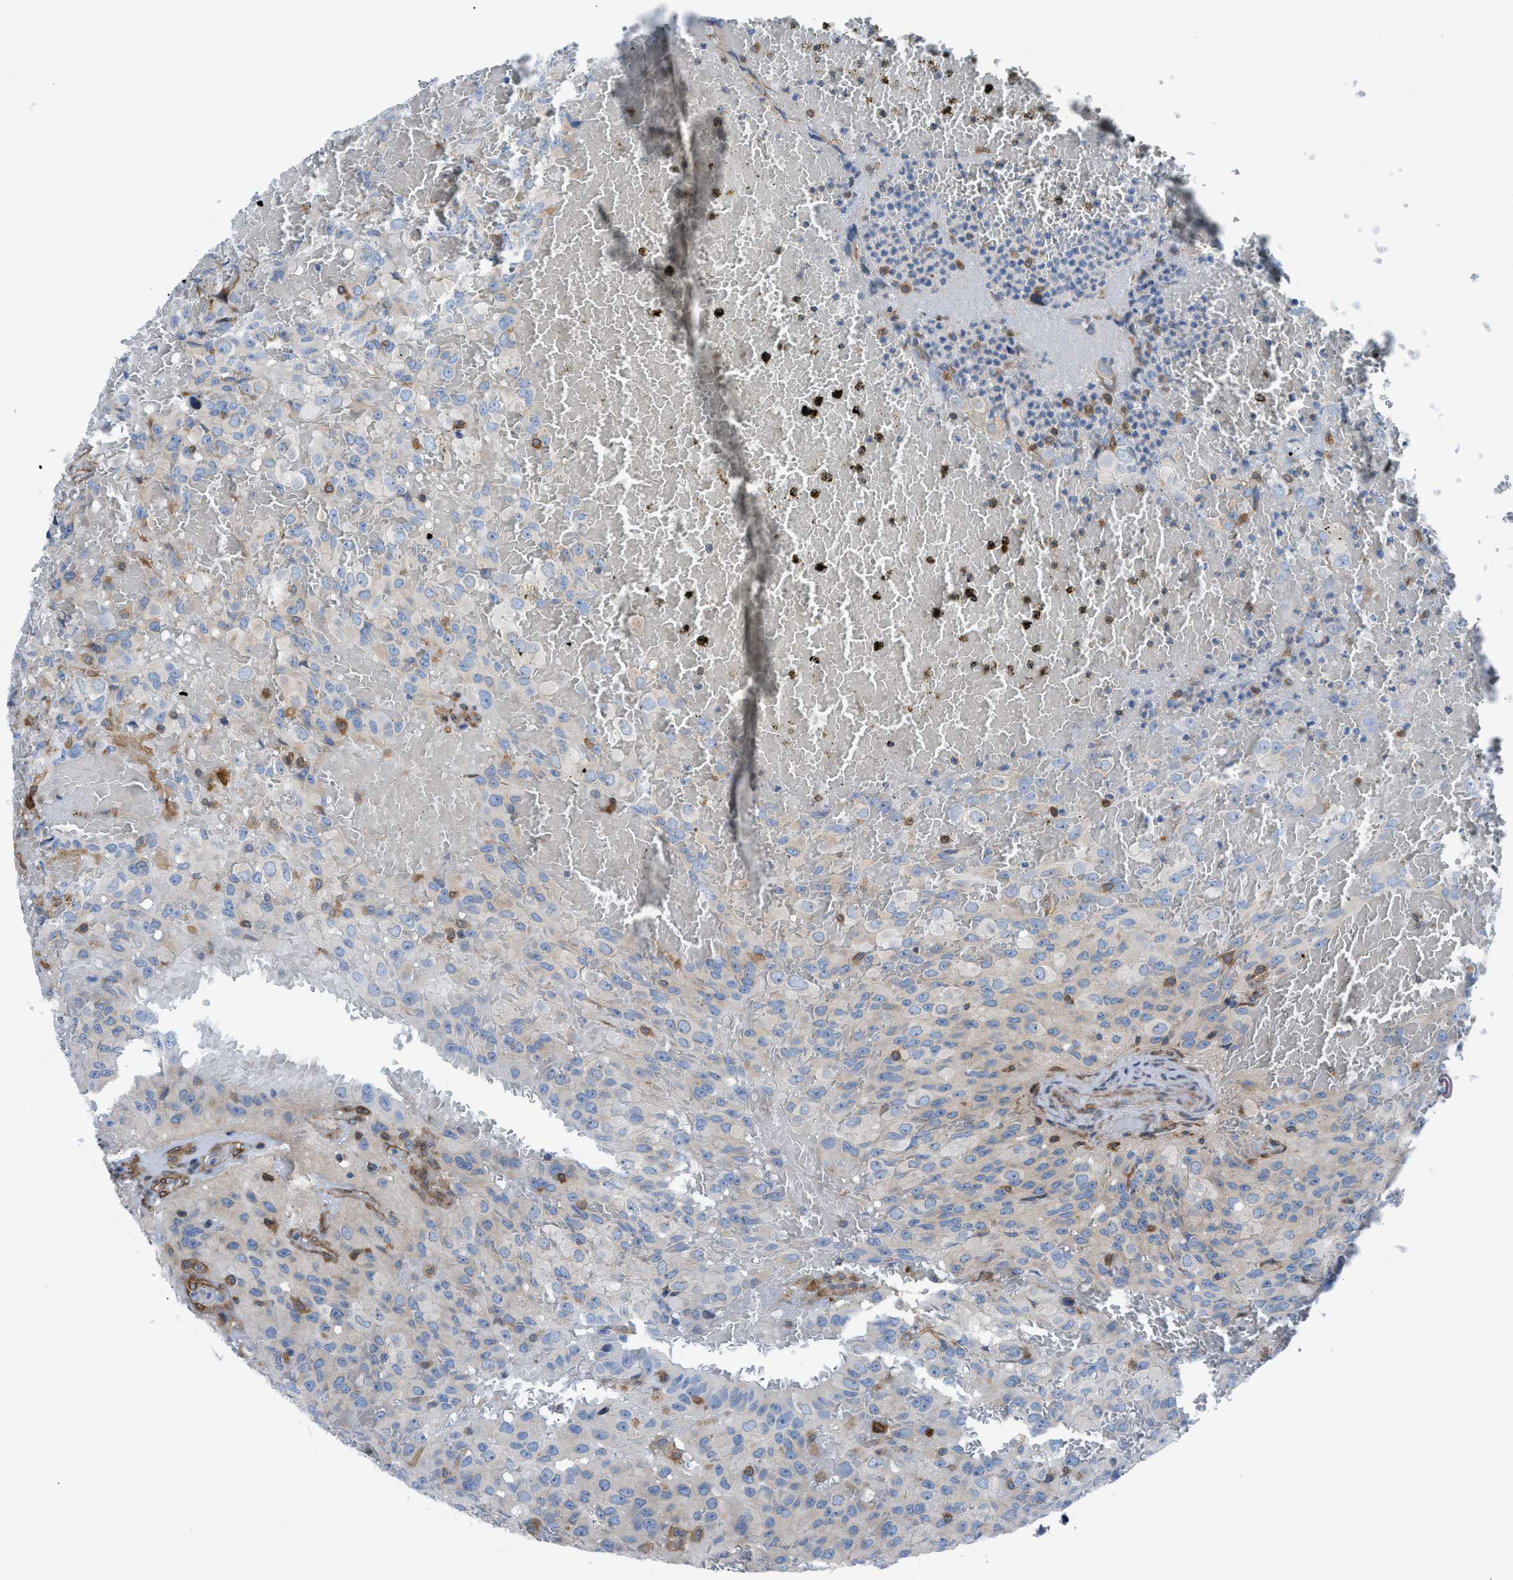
{"staining": {"intensity": "negative", "quantity": "none", "location": "none"}, "tissue": "glioma", "cell_type": "Tumor cells", "image_type": "cancer", "snomed": [{"axis": "morphology", "description": "Glioma, malignant, High grade"}, {"axis": "topography", "description": "Brain"}], "caption": "Histopathology image shows no significant protein positivity in tumor cells of glioma.", "gene": "DMAC1", "patient": {"sex": "male", "age": 32}}